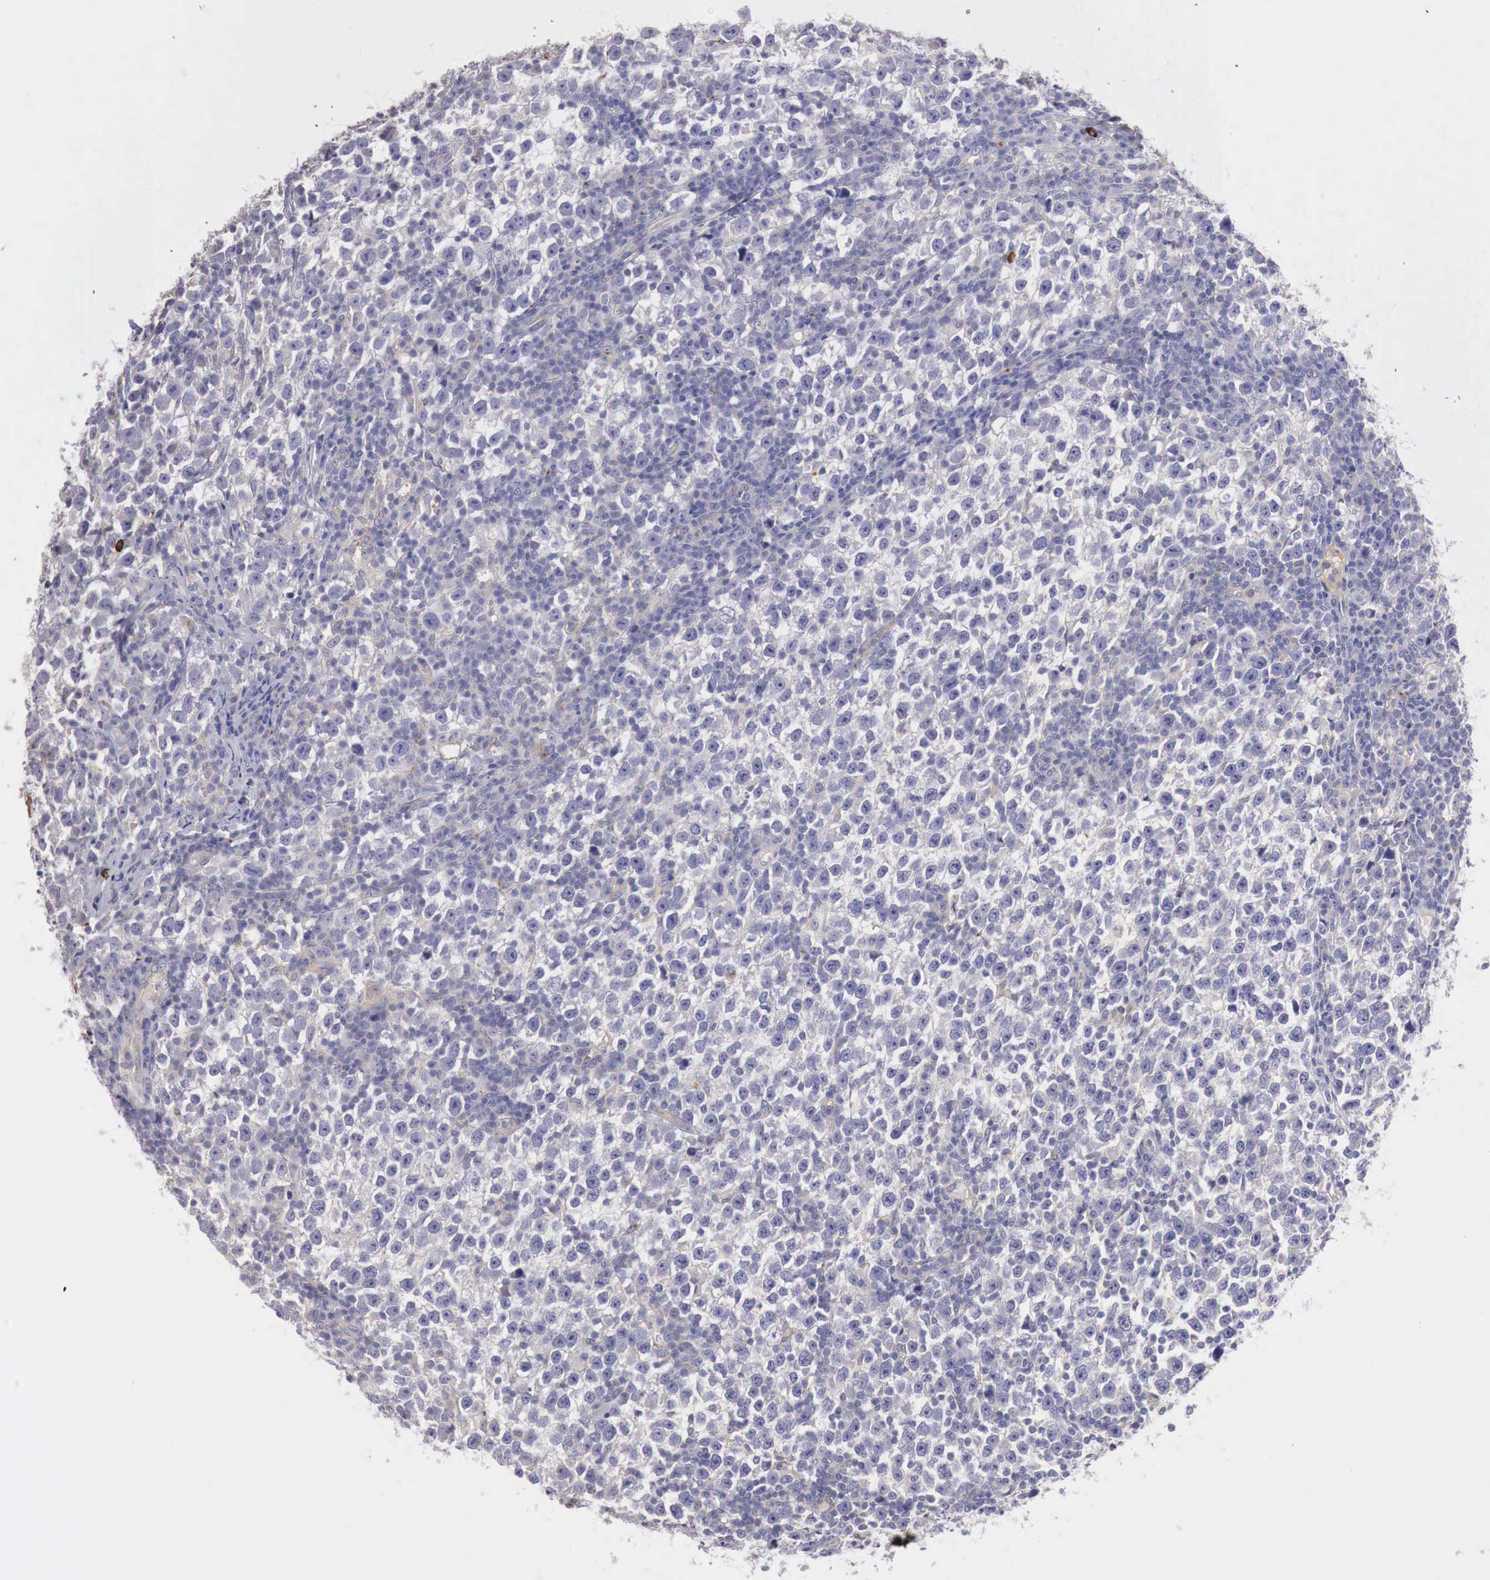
{"staining": {"intensity": "negative", "quantity": "none", "location": "none"}, "tissue": "testis cancer", "cell_type": "Tumor cells", "image_type": "cancer", "snomed": [{"axis": "morphology", "description": "Seminoma, NOS"}, {"axis": "topography", "description": "Testis"}], "caption": "Immunohistochemistry photomicrograph of neoplastic tissue: human testis seminoma stained with DAB (3,3'-diaminobenzidine) displays no significant protein staining in tumor cells. (Stains: DAB immunohistochemistry (IHC) with hematoxylin counter stain, Microscopy: brightfield microscopy at high magnification).", "gene": "KLHDC7B", "patient": {"sex": "male", "age": 43}}